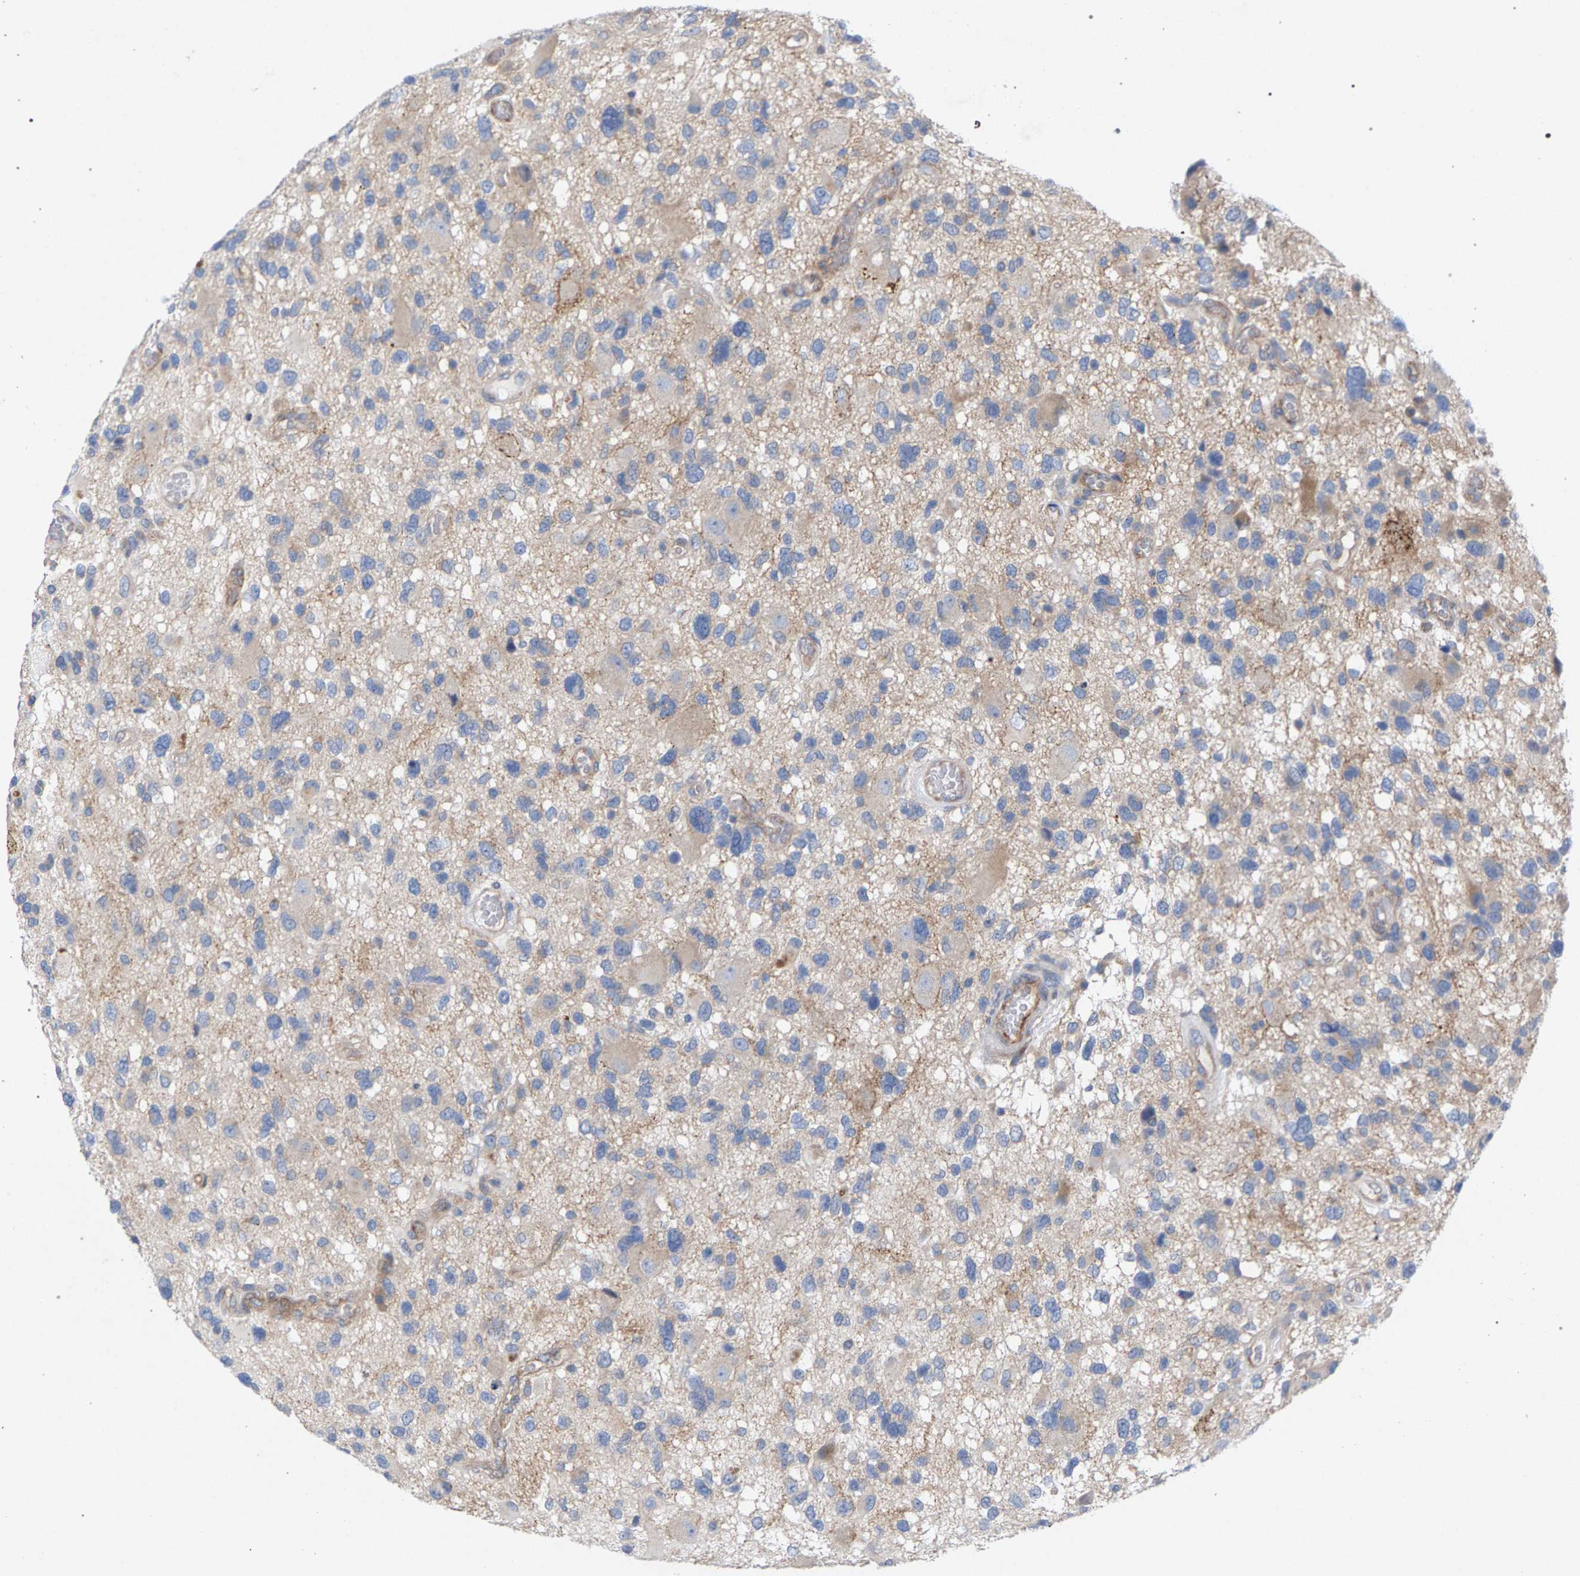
{"staining": {"intensity": "weak", "quantity": "<25%", "location": "cytoplasmic/membranous"}, "tissue": "glioma", "cell_type": "Tumor cells", "image_type": "cancer", "snomed": [{"axis": "morphology", "description": "Glioma, malignant, High grade"}, {"axis": "topography", "description": "Brain"}], "caption": "A histopathology image of human glioma is negative for staining in tumor cells. Nuclei are stained in blue.", "gene": "MAMDC2", "patient": {"sex": "male", "age": 33}}